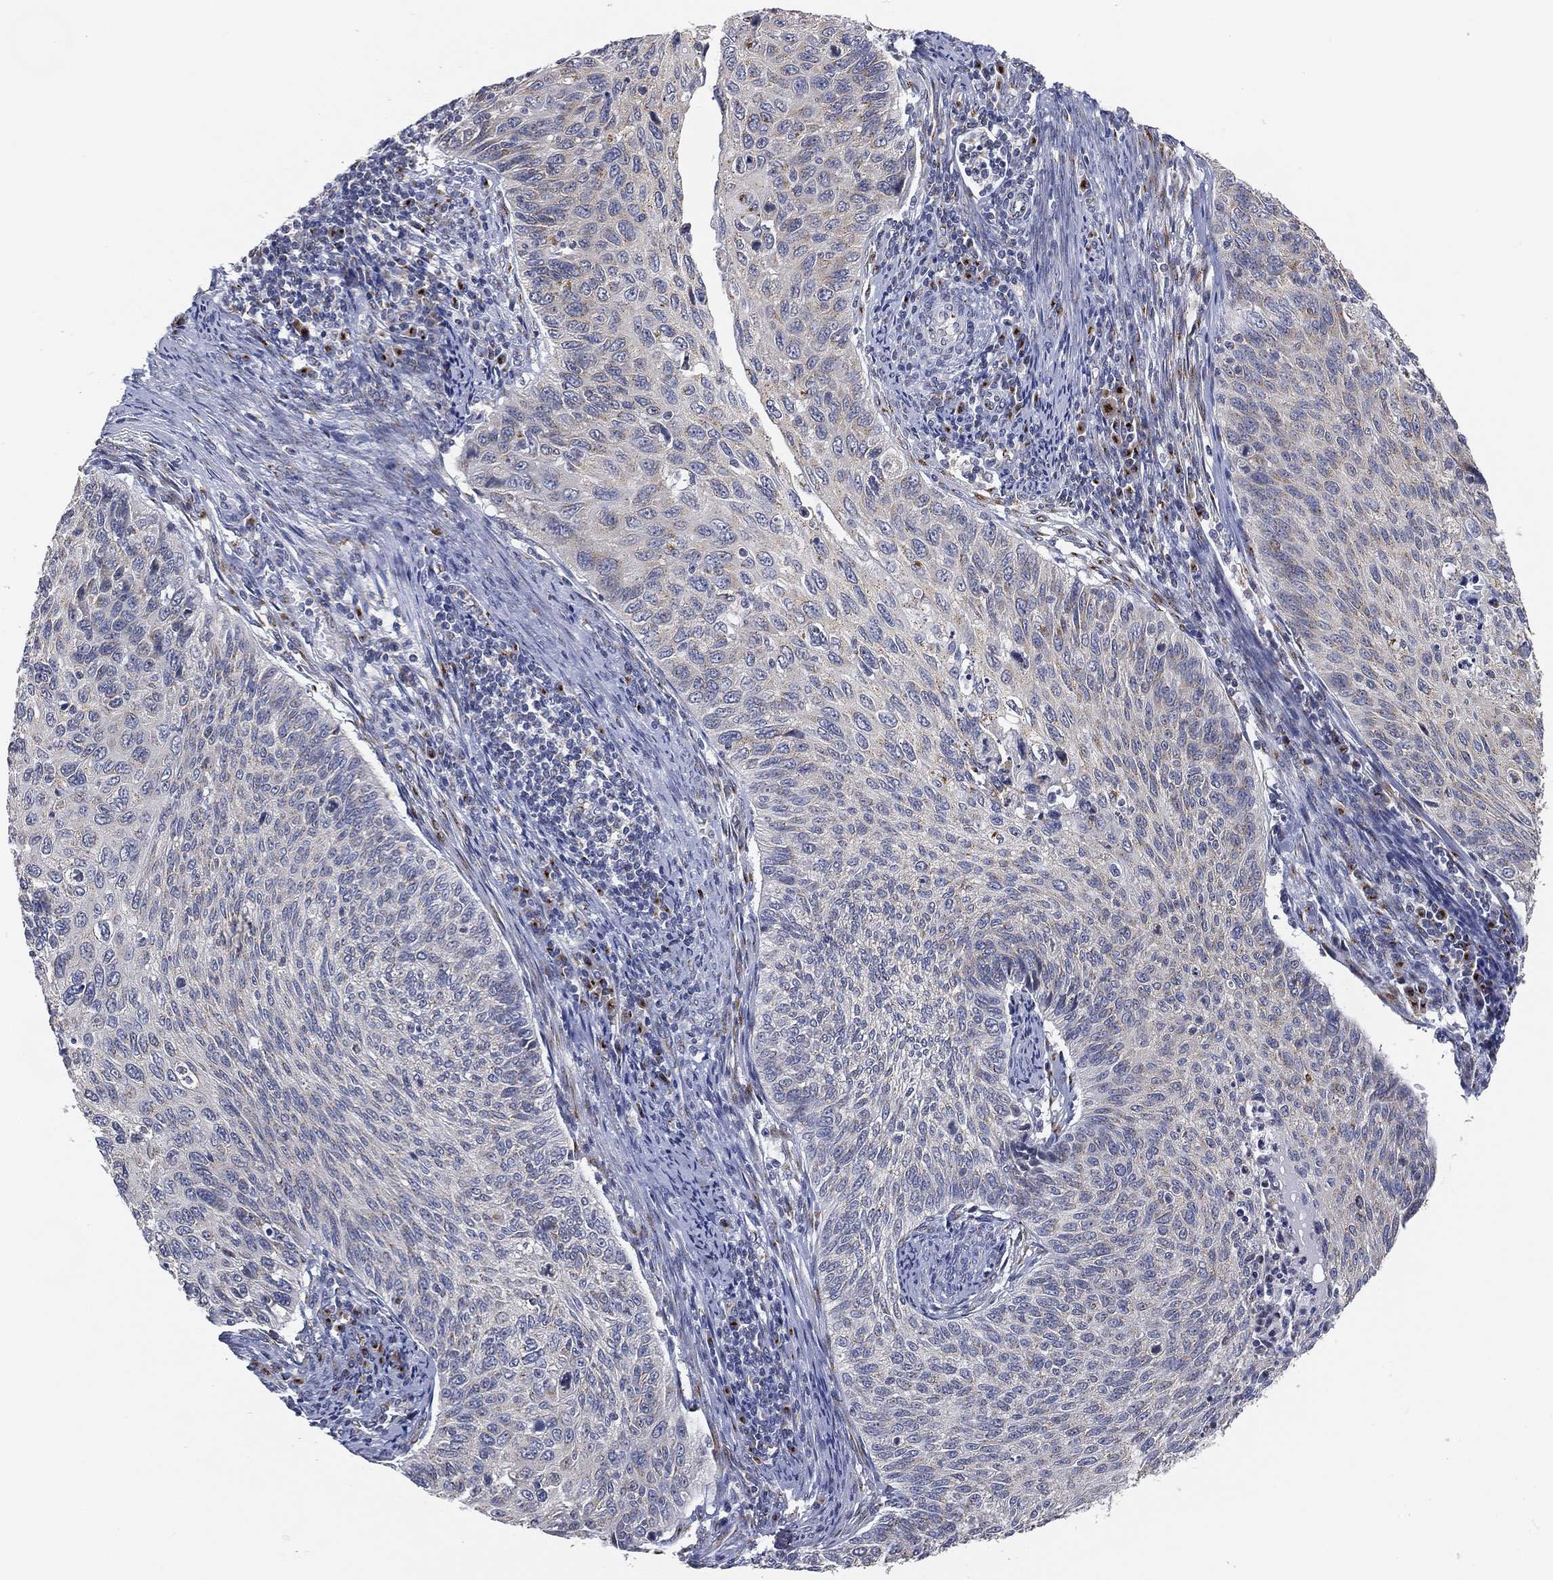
{"staining": {"intensity": "negative", "quantity": "none", "location": "none"}, "tissue": "cervical cancer", "cell_type": "Tumor cells", "image_type": "cancer", "snomed": [{"axis": "morphology", "description": "Squamous cell carcinoma, NOS"}, {"axis": "topography", "description": "Cervix"}], "caption": "This is an immunohistochemistry (IHC) micrograph of cervical squamous cell carcinoma. There is no staining in tumor cells.", "gene": "TICAM1", "patient": {"sex": "female", "age": 70}}